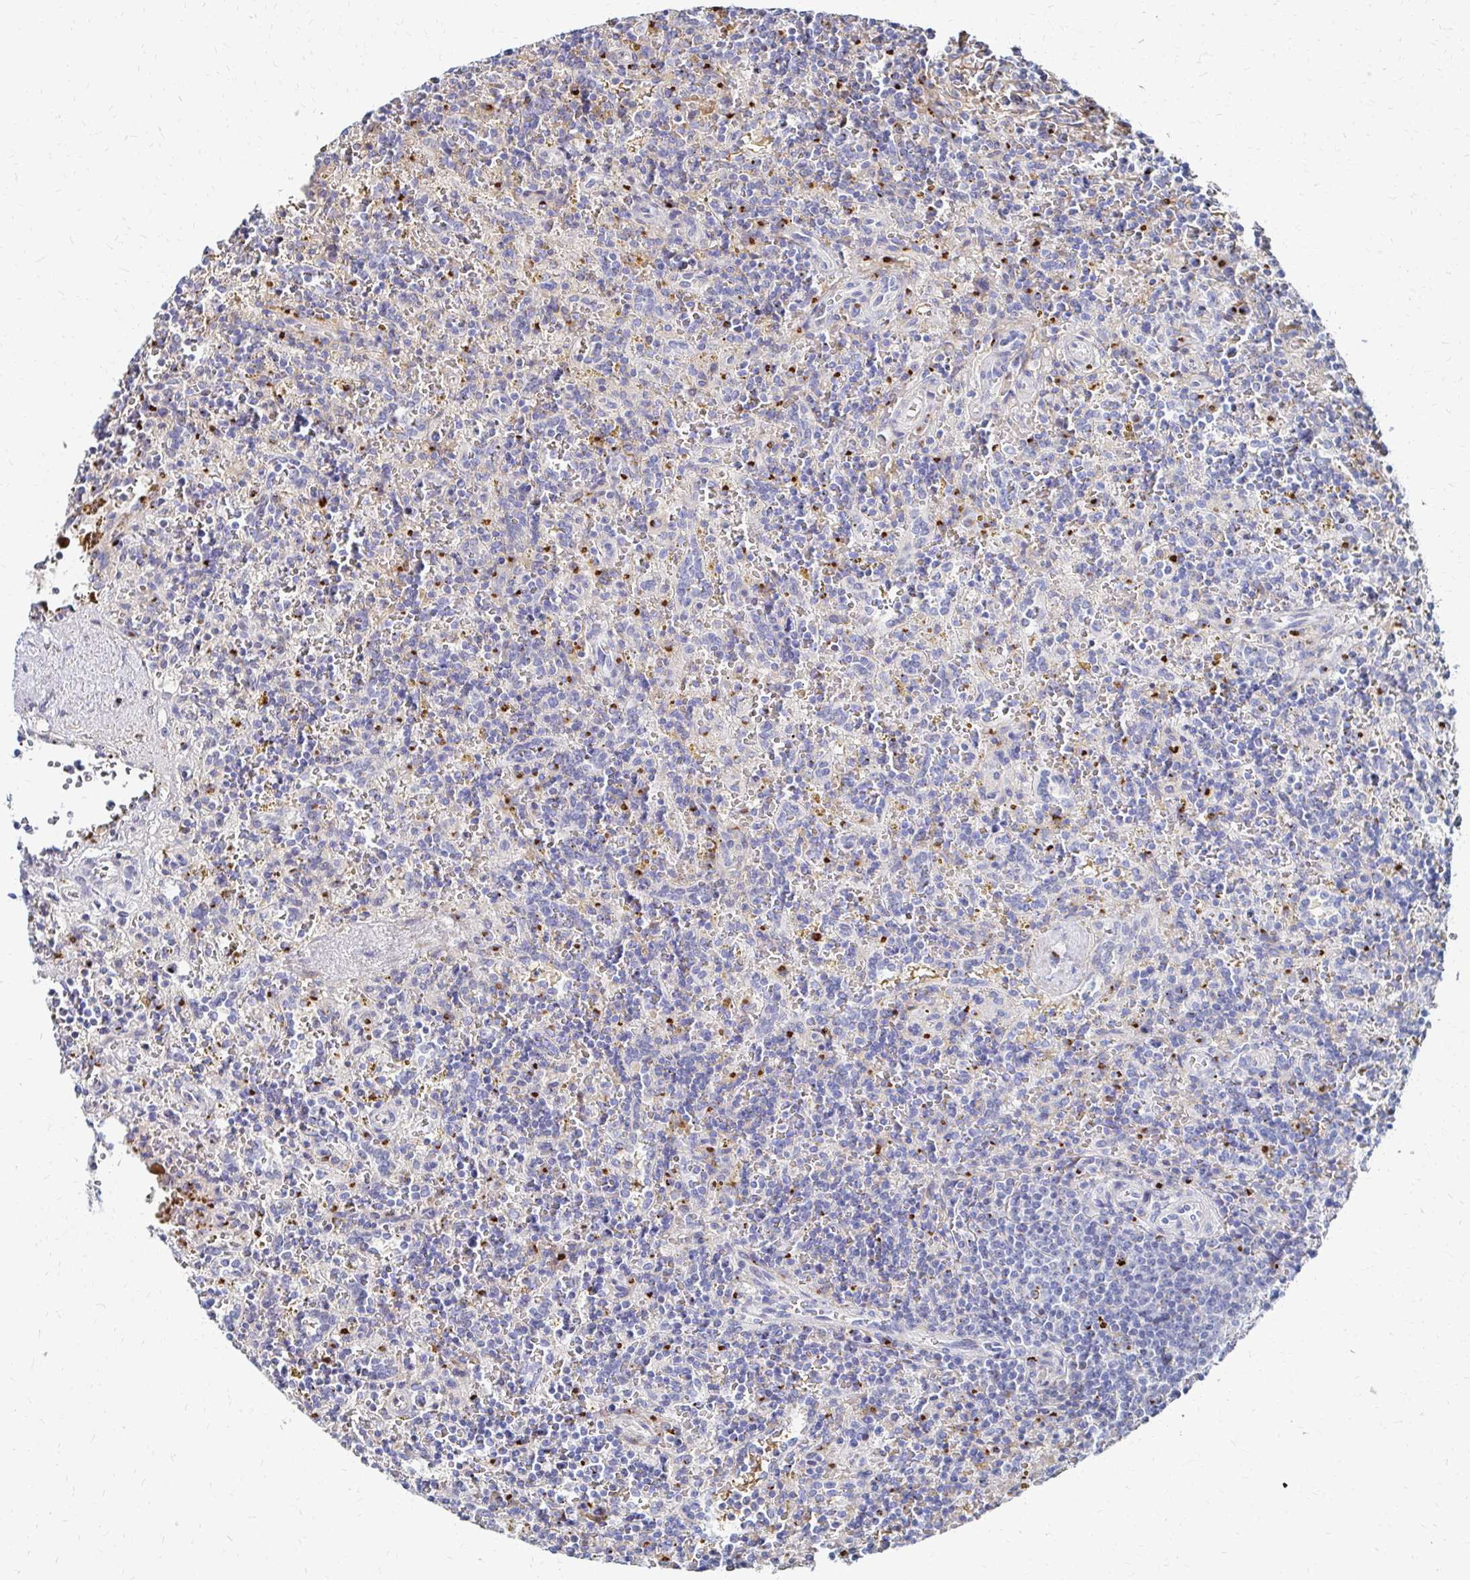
{"staining": {"intensity": "negative", "quantity": "none", "location": "none"}, "tissue": "lymphoma", "cell_type": "Tumor cells", "image_type": "cancer", "snomed": [{"axis": "morphology", "description": "Malignant lymphoma, non-Hodgkin's type, Low grade"}, {"axis": "topography", "description": "Spleen"}], "caption": "Protein analysis of lymphoma demonstrates no significant positivity in tumor cells. (DAB immunohistochemistry, high magnification).", "gene": "MAN1A1", "patient": {"sex": "male", "age": 67}}